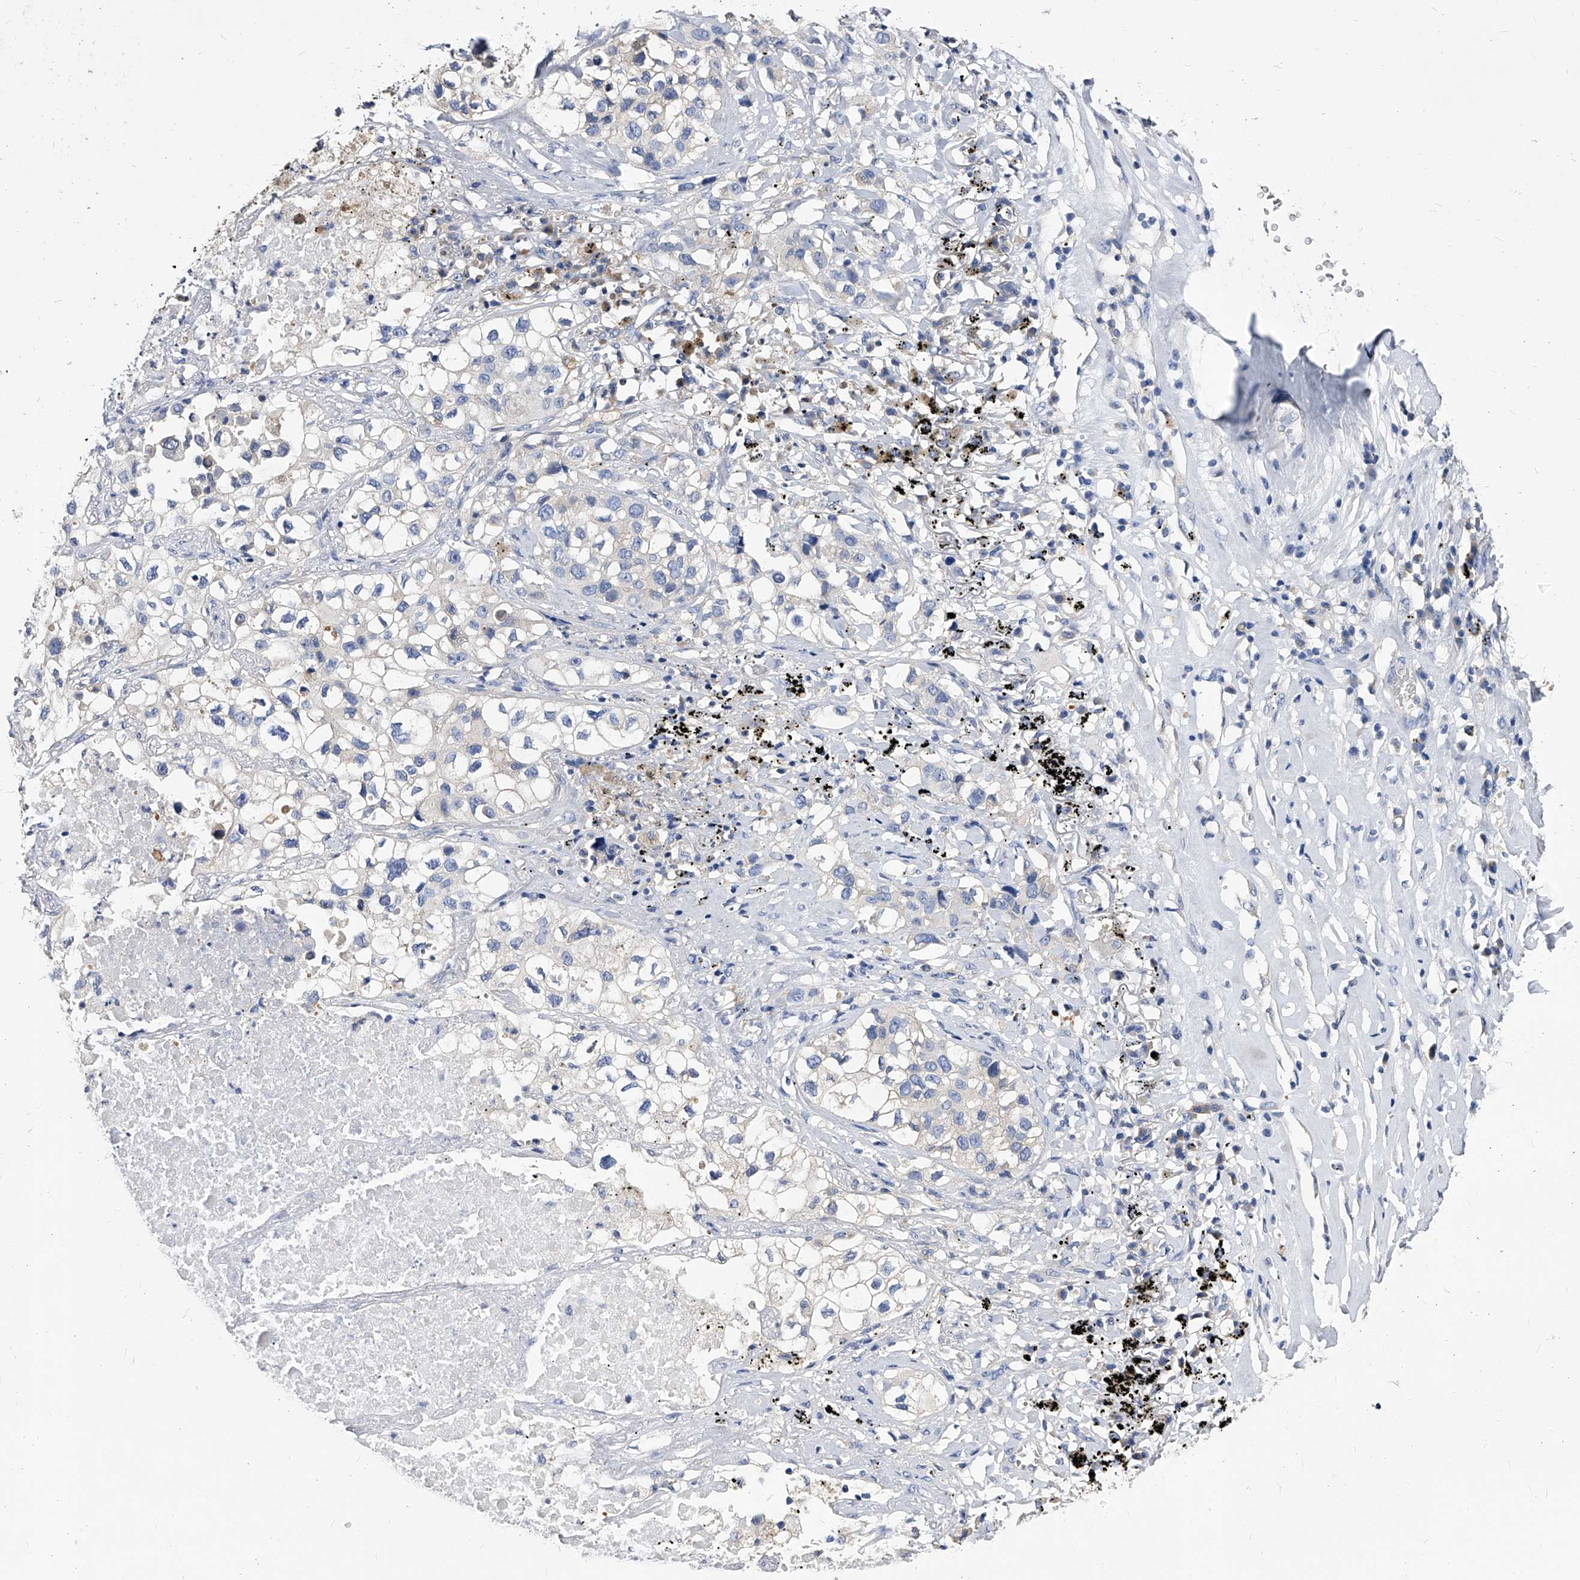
{"staining": {"intensity": "negative", "quantity": "none", "location": "none"}, "tissue": "lung cancer", "cell_type": "Tumor cells", "image_type": "cancer", "snomed": [{"axis": "morphology", "description": "Adenocarcinoma, NOS"}, {"axis": "topography", "description": "Lung"}], "caption": "Immunohistochemistry micrograph of lung cancer (adenocarcinoma) stained for a protein (brown), which shows no positivity in tumor cells.", "gene": "APEH", "patient": {"sex": "male", "age": 63}}